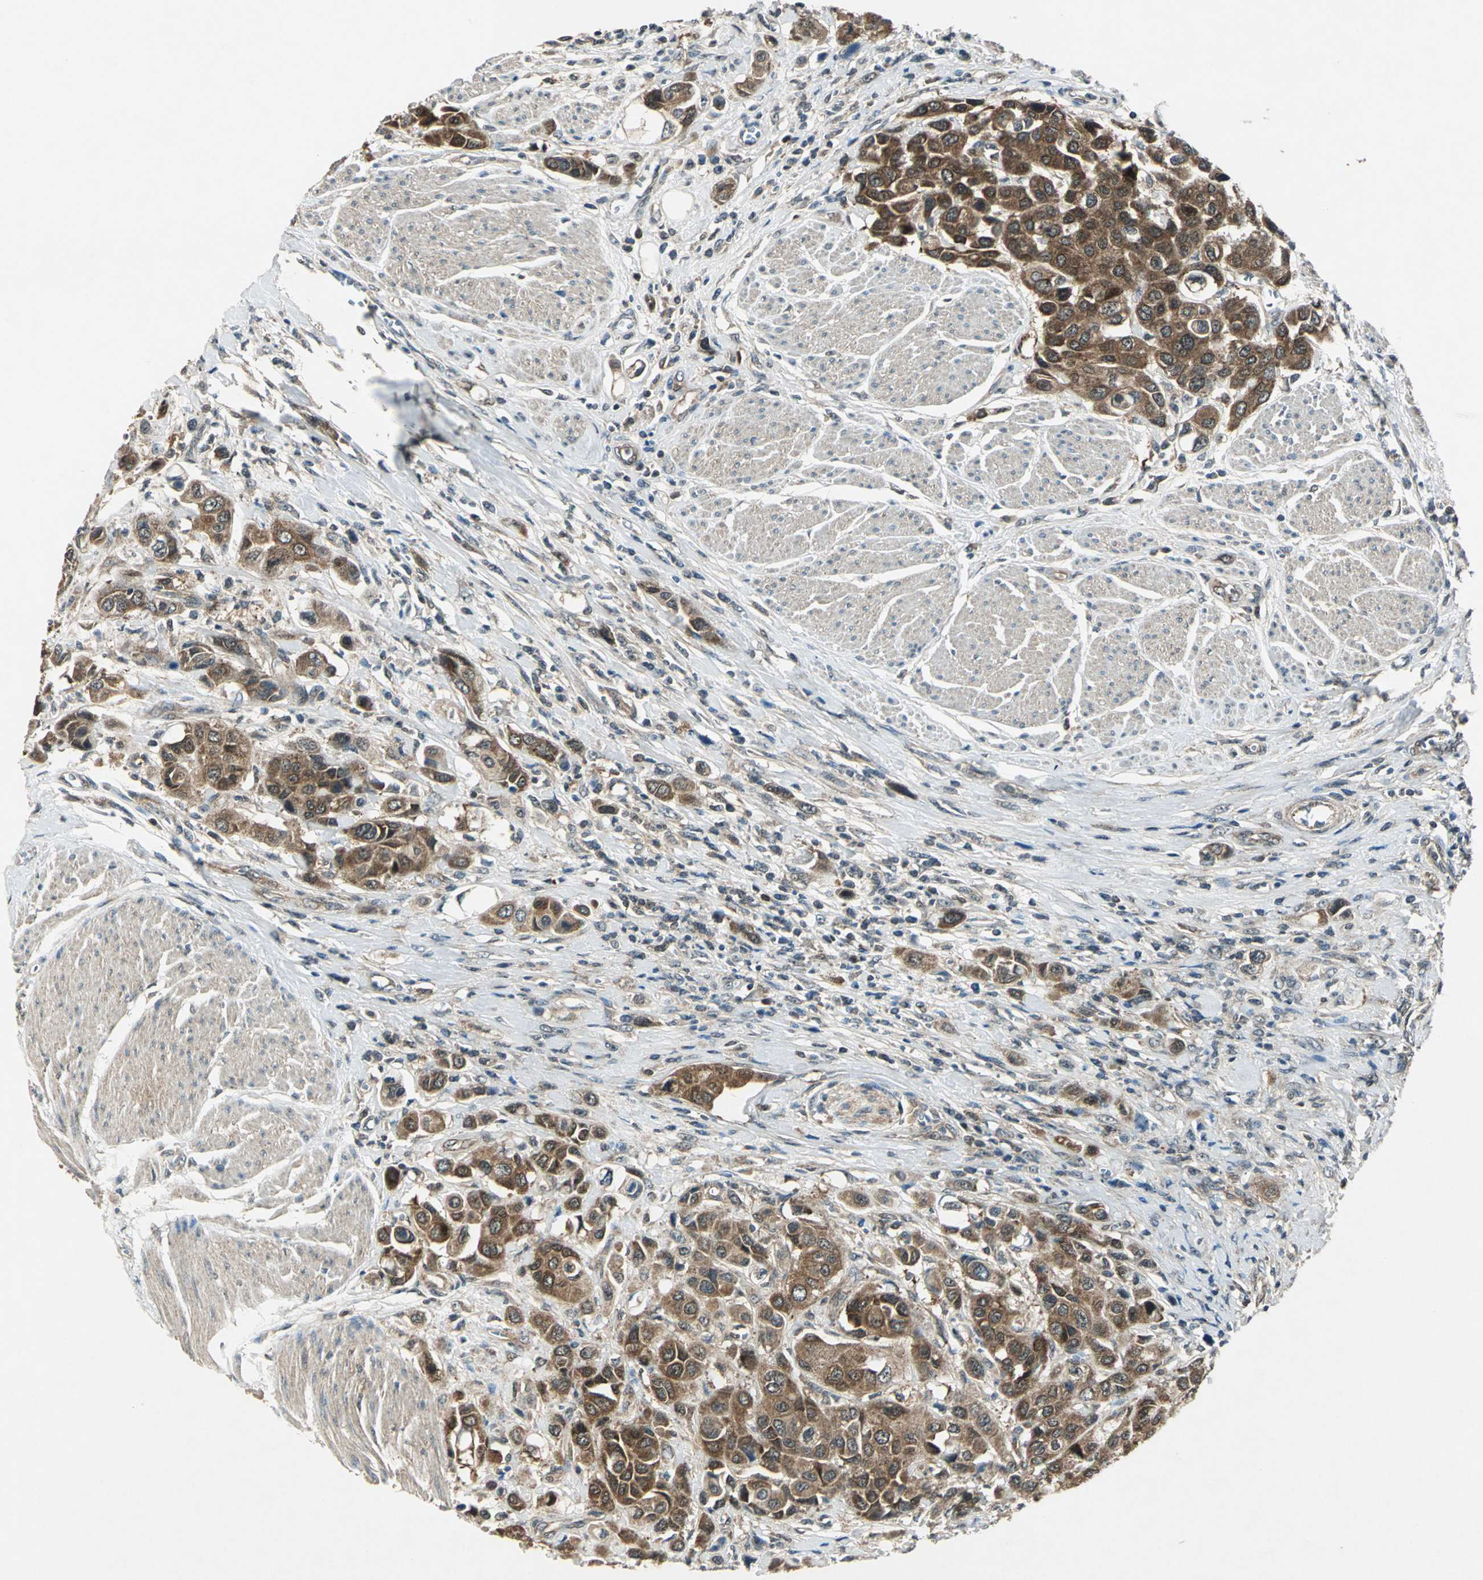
{"staining": {"intensity": "strong", "quantity": ">75%", "location": "cytoplasmic/membranous"}, "tissue": "urothelial cancer", "cell_type": "Tumor cells", "image_type": "cancer", "snomed": [{"axis": "morphology", "description": "Urothelial carcinoma, High grade"}, {"axis": "topography", "description": "Urinary bladder"}], "caption": "Brown immunohistochemical staining in human urothelial carcinoma (high-grade) shows strong cytoplasmic/membranous positivity in about >75% of tumor cells.", "gene": "AHSA1", "patient": {"sex": "male", "age": 50}}